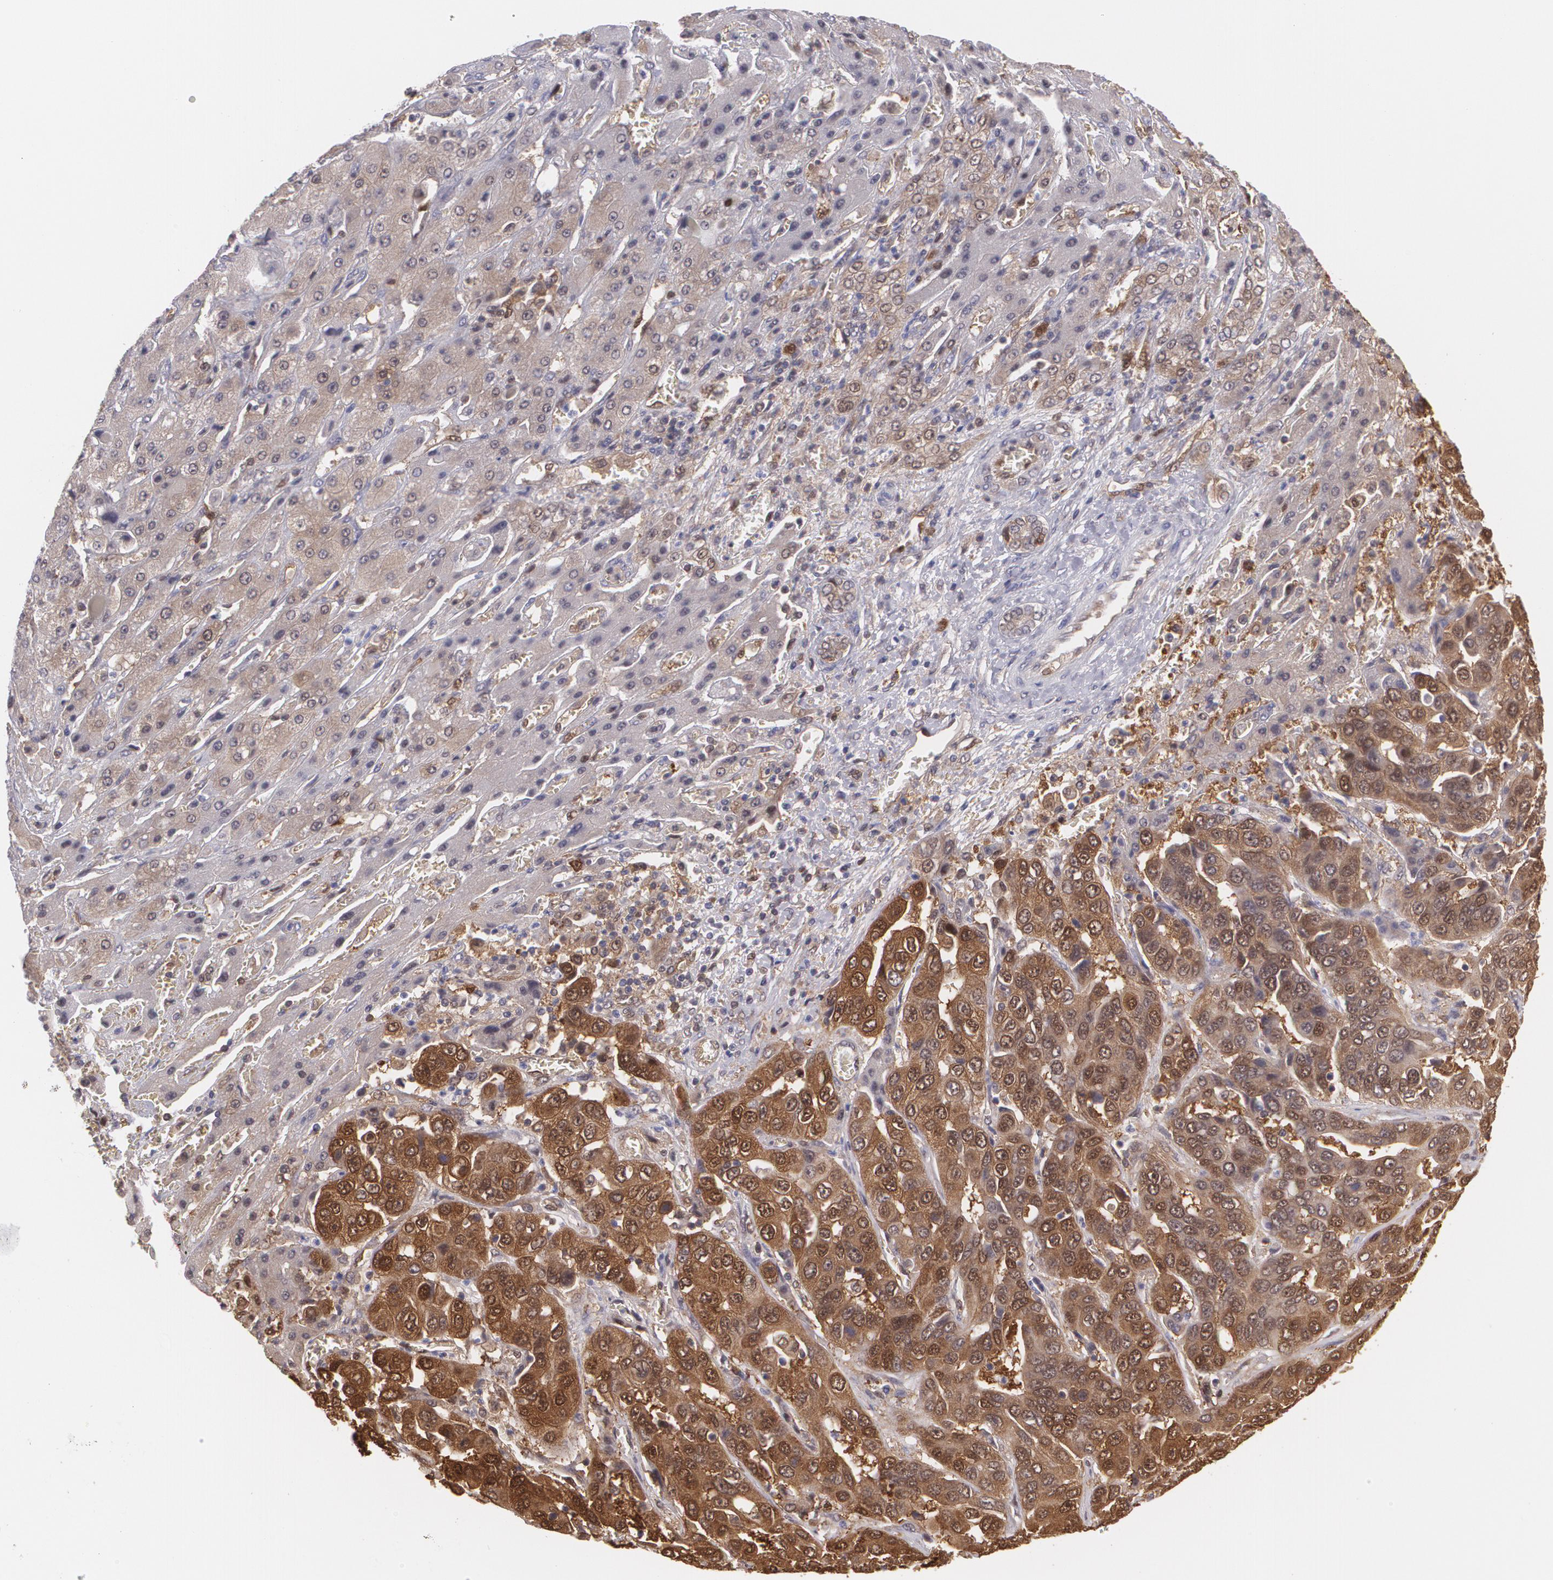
{"staining": {"intensity": "strong", "quantity": ">75%", "location": "cytoplasmic/membranous,nuclear"}, "tissue": "liver cancer", "cell_type": "Tumor cells", "image_type": "cancer", "snomed": [{"axis": "morphology", "description": "Cholangiocarcinoma"}, {"axis": "topography", "description": "Liver"}], "caption": "Liver cancer (cholangiocarcinoma) was stained to show a protein in brown. There is high levels of strong cytoplasmic/membranous and nuclear staining in about >75% of tumor cells.", "gene": "HSPH1", "patient": {"sex": "female", "age": 52}}